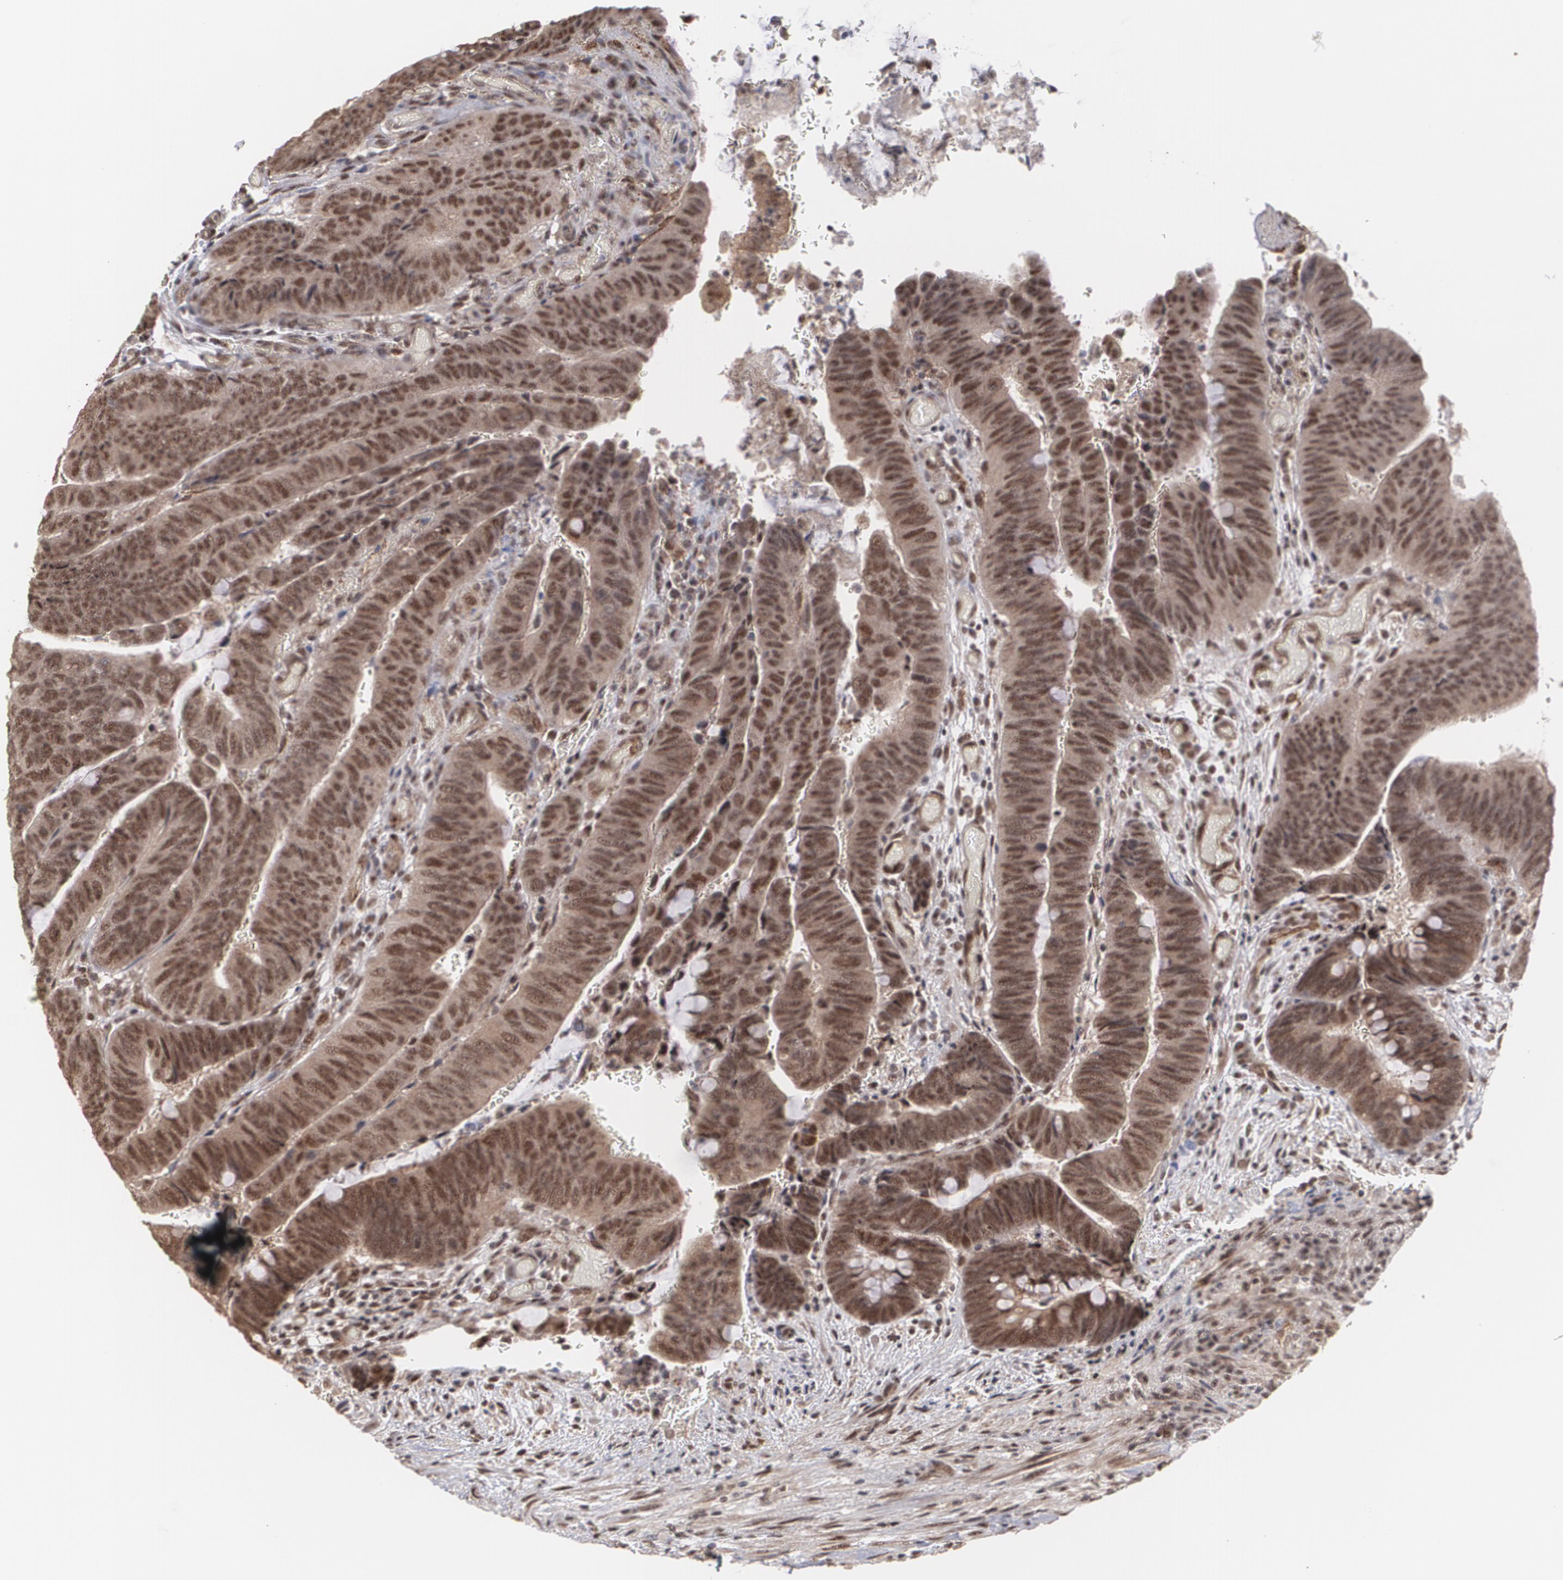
{"staining": {"intensity": "moderate", "quantity": ">75%", "location": "cytoplasmic/membranous,nuclear"}, "tissue": "colorectal cancer", "cell_type": "Tumor cells", "image_type": "cancer", "snomed": [{"axis": "morphology", "description": "Normal tissue, NOS"}, {"axis": "morphology", "description": "Adenocarcinoma, NOS"}, {"axis": "topography", "description": "Rectum"}], "caption": "The photomicrograph exhibits a brown stain indicating the presence of a protein in the cytoplasmic/membranous and nuclear of tumor cells in adenocarcinoma (colorectal).", "gene": "ZNF75A", "patient": {"sex": "male", "age": 92}}